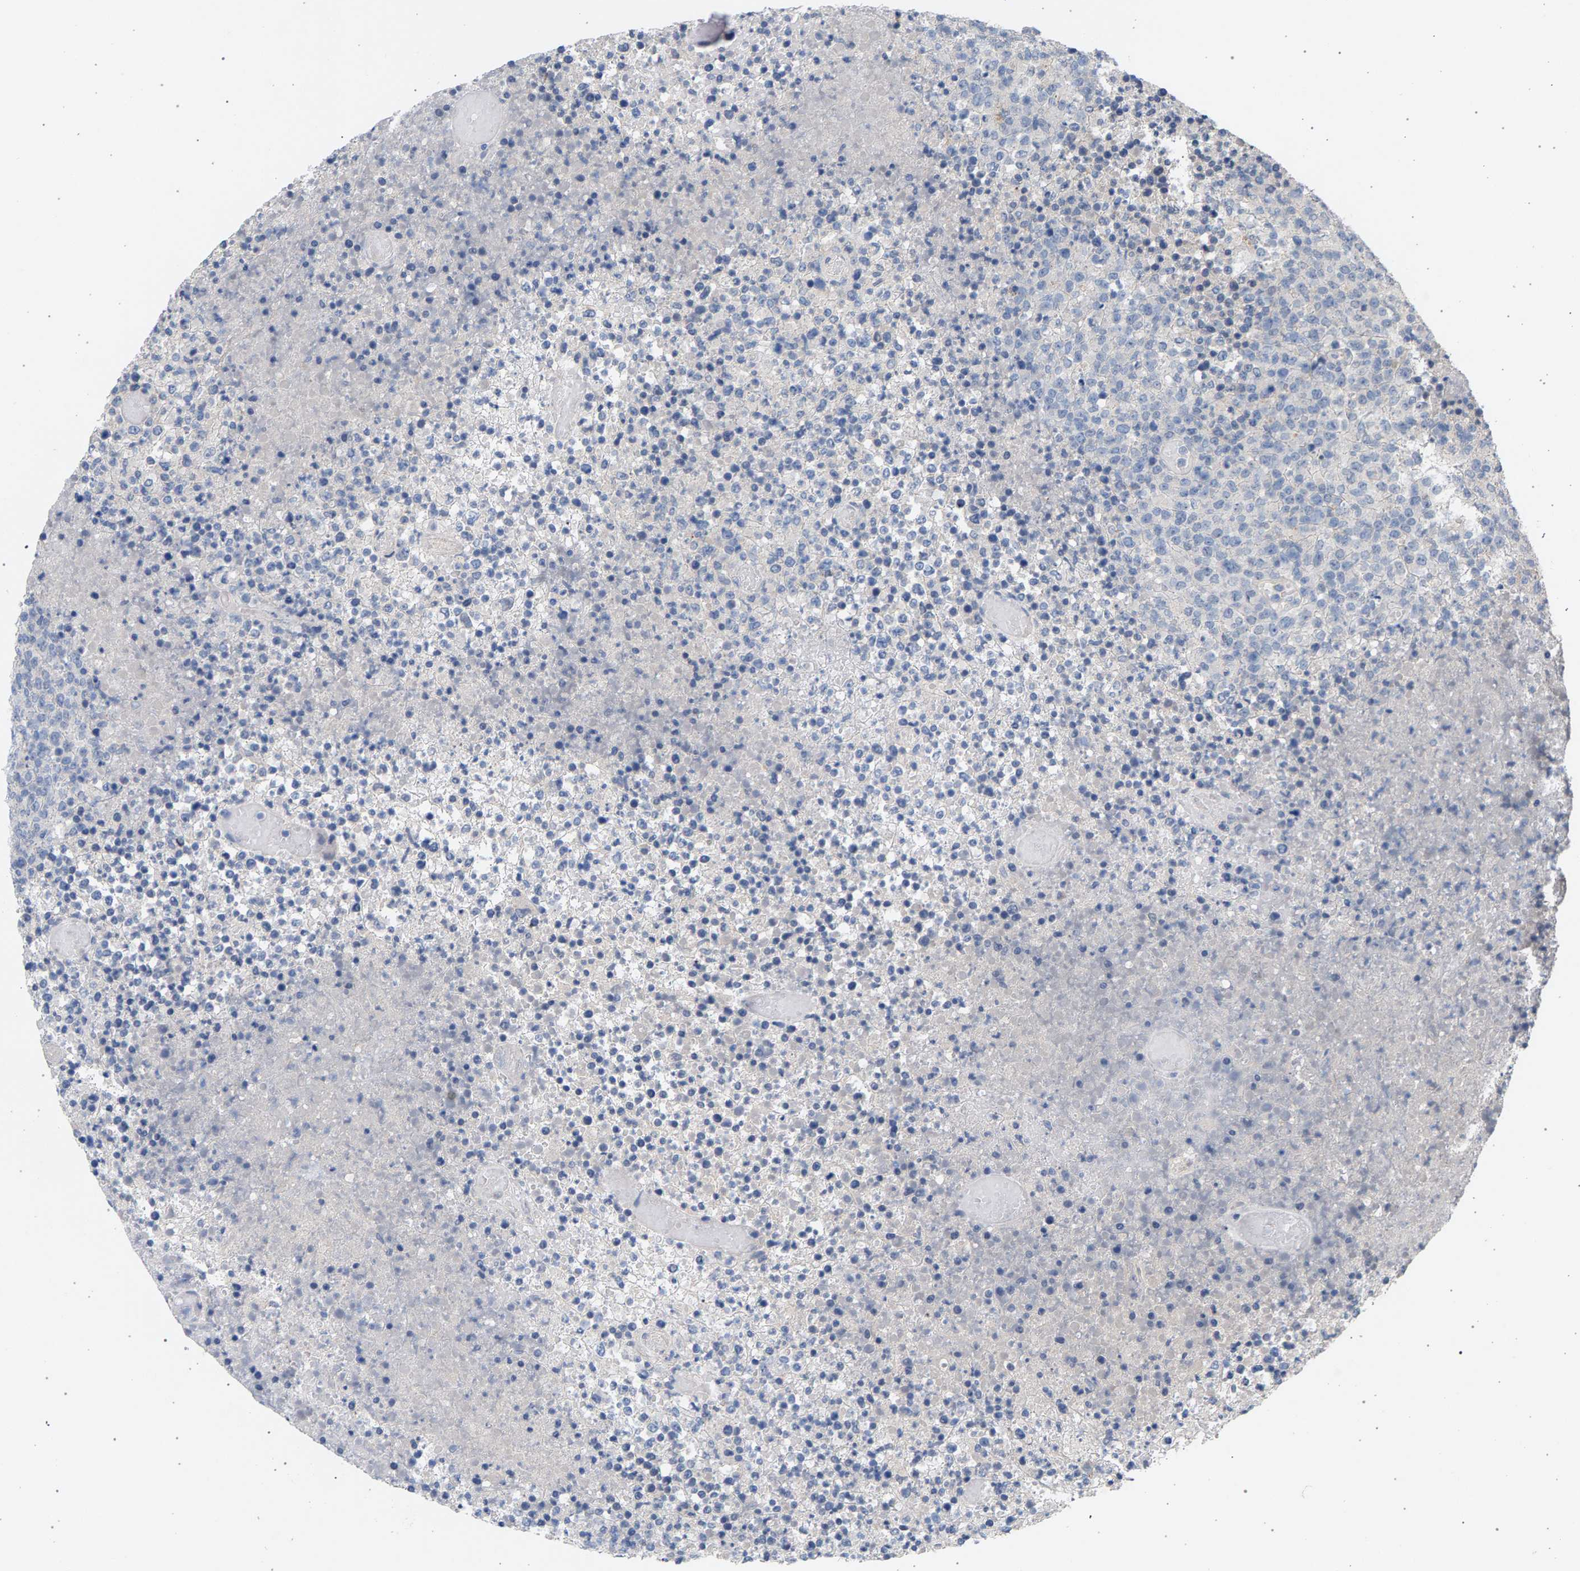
{"staining": {"intensity": "negative", "quantity": "none", "location": "none"}, "tissue": "lymphoma", "cell_type": "Tumor cells", "image_type": "cancer", "snomed": [{"axis": "morphology", "description": "Malignant lymphoma, non-Hodgkin's type, High grade"}, {"axis": "topography", "description": "Lymph node"}], "caption": "A histopathology image of human lymphoma is negative for staining in tumor cells.", "gene": "MAMDC2", "patient": {"sex": "male", "age": 13}}